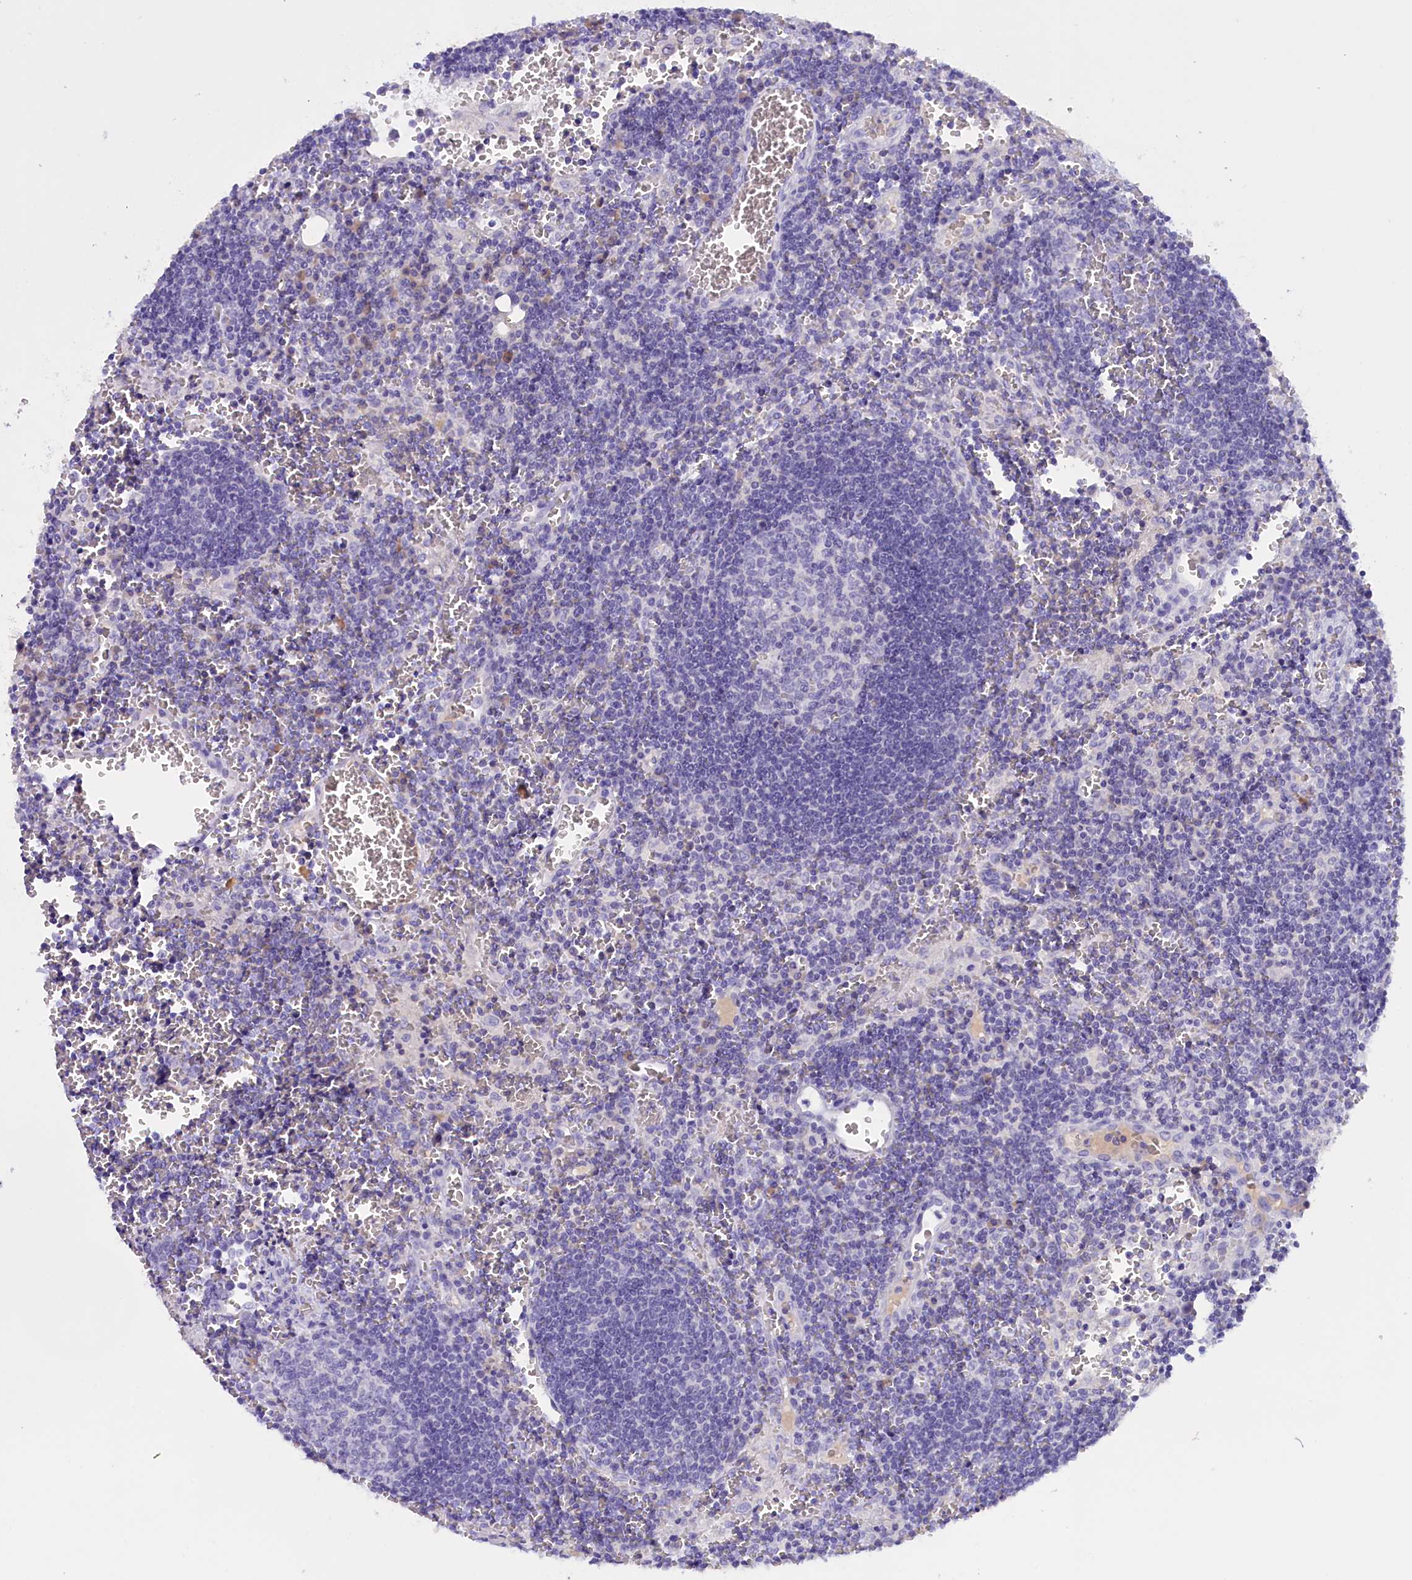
{"staining": {"intensity": "negative", "quantity": "none", "location": "none"}, "tissue": "lymph node", "cell_type": "Germinal center cells", "image_type": "normal", "snomed": [{"axis": "morphology", "description": "Normal tissue, NOS"}, {"axis": "topography", "description": "Lymph node"}], "caption": "Image shows no significant protein expression in germinal center cells of benign lymph node.", "gene": "PROK2", "patient": {"sex": "female", "age": 73}}